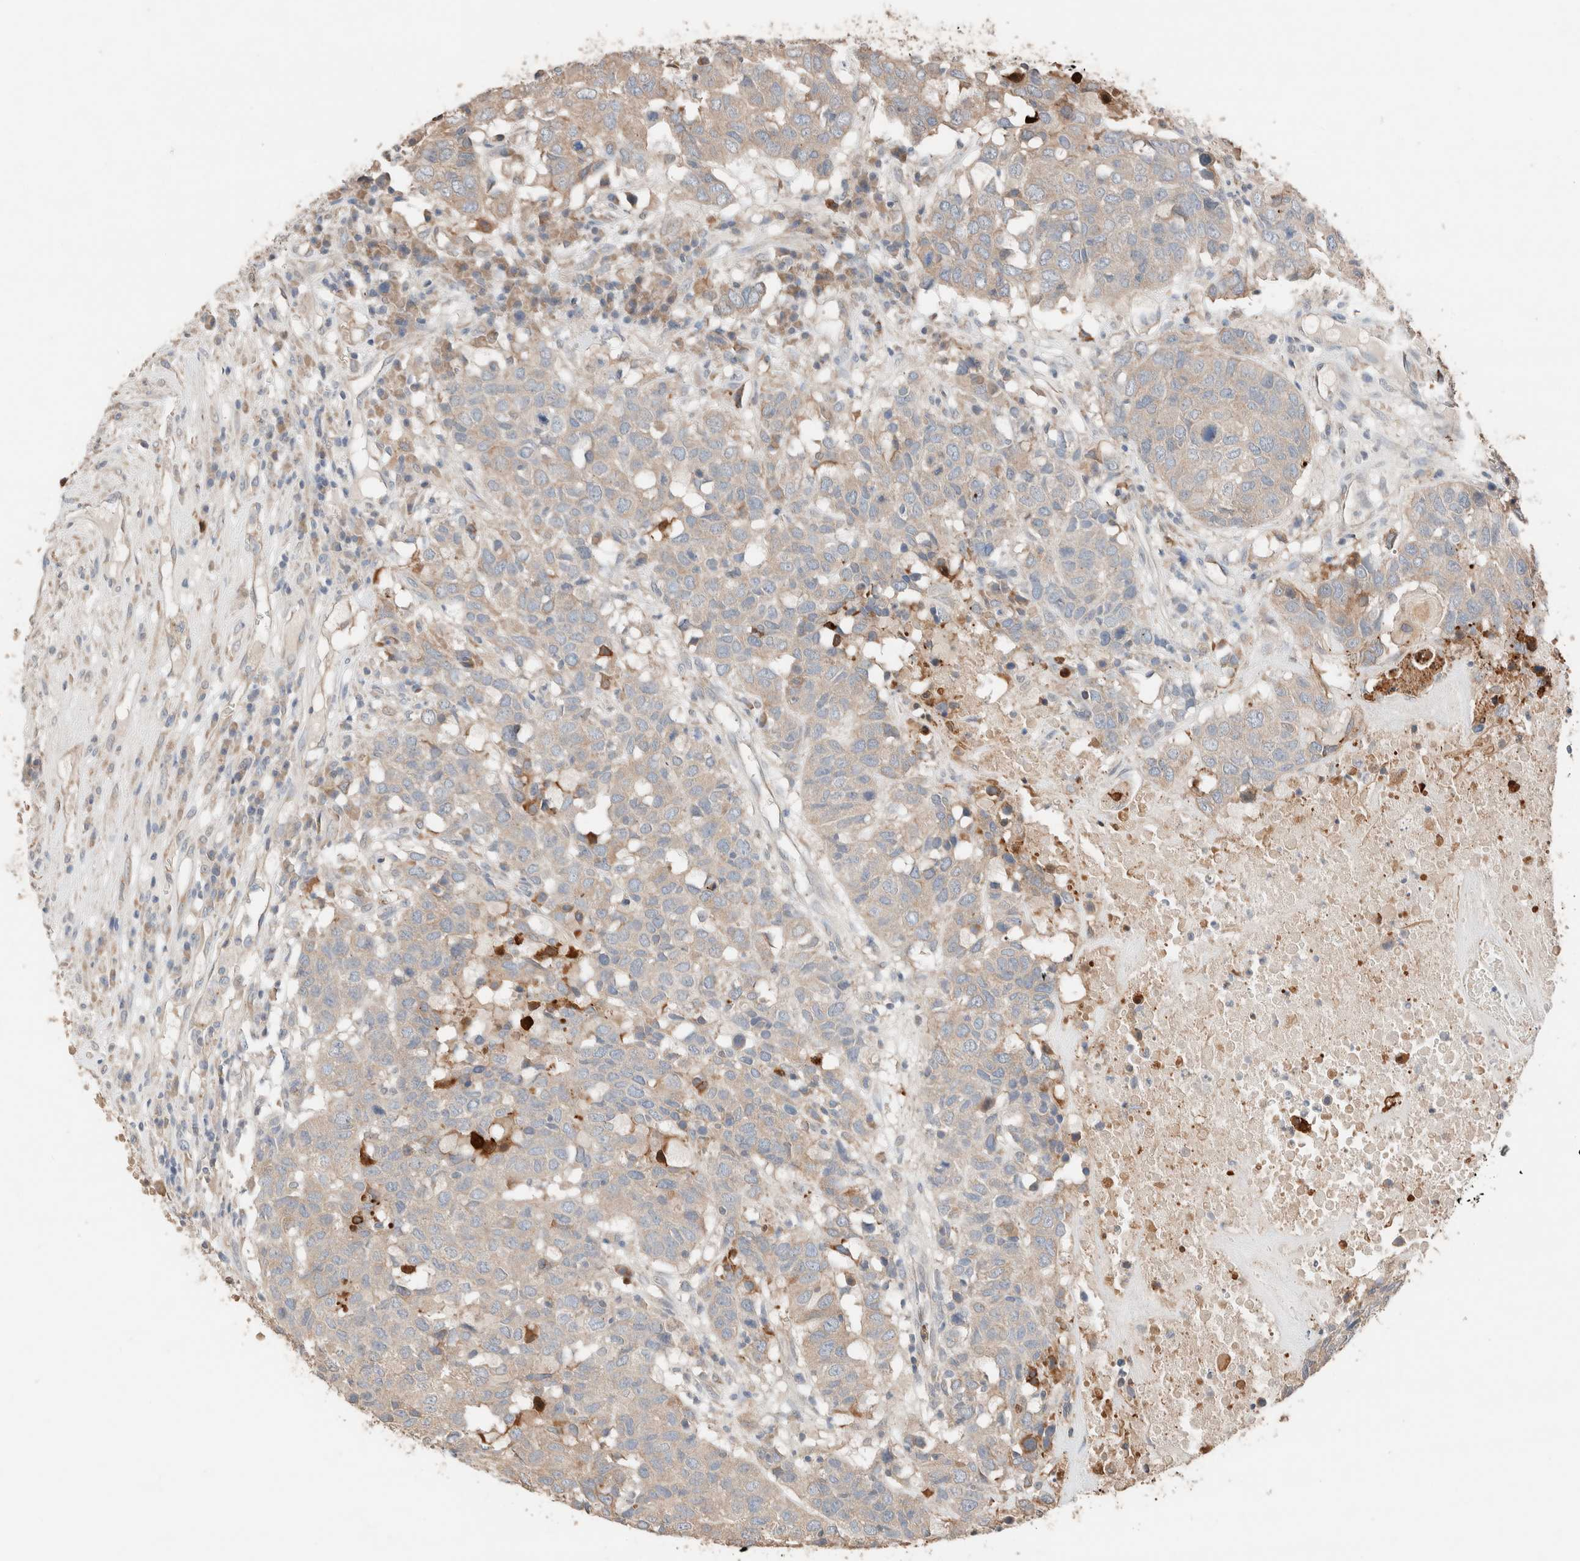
{"staining": {"intensity": "weak", "quantity": ">75%", "location": "cytoplasmic/membranous"}, "tissue": "head and neck cancer", "cell_type": "Tumor cells", "image_type": "cancer", "snomed": [{"axis": "morphology", "description": "Squamous cell carcinoma, NOS"}, {"axis": "topography", "description": "Head-Neck"}], "caption": "Protein expression analysis of human head and neck cancer (squamous cell carcinoma) reveals weak cytoplasmic/membranous staining in about >75% of tumor cells. Using DAB (brown) and hematoxylin (blue) stains, captured at high magnification using brightfield microscopy.", "gene": "TUBD1", "patient": {"sex": "male", "age": 66}}